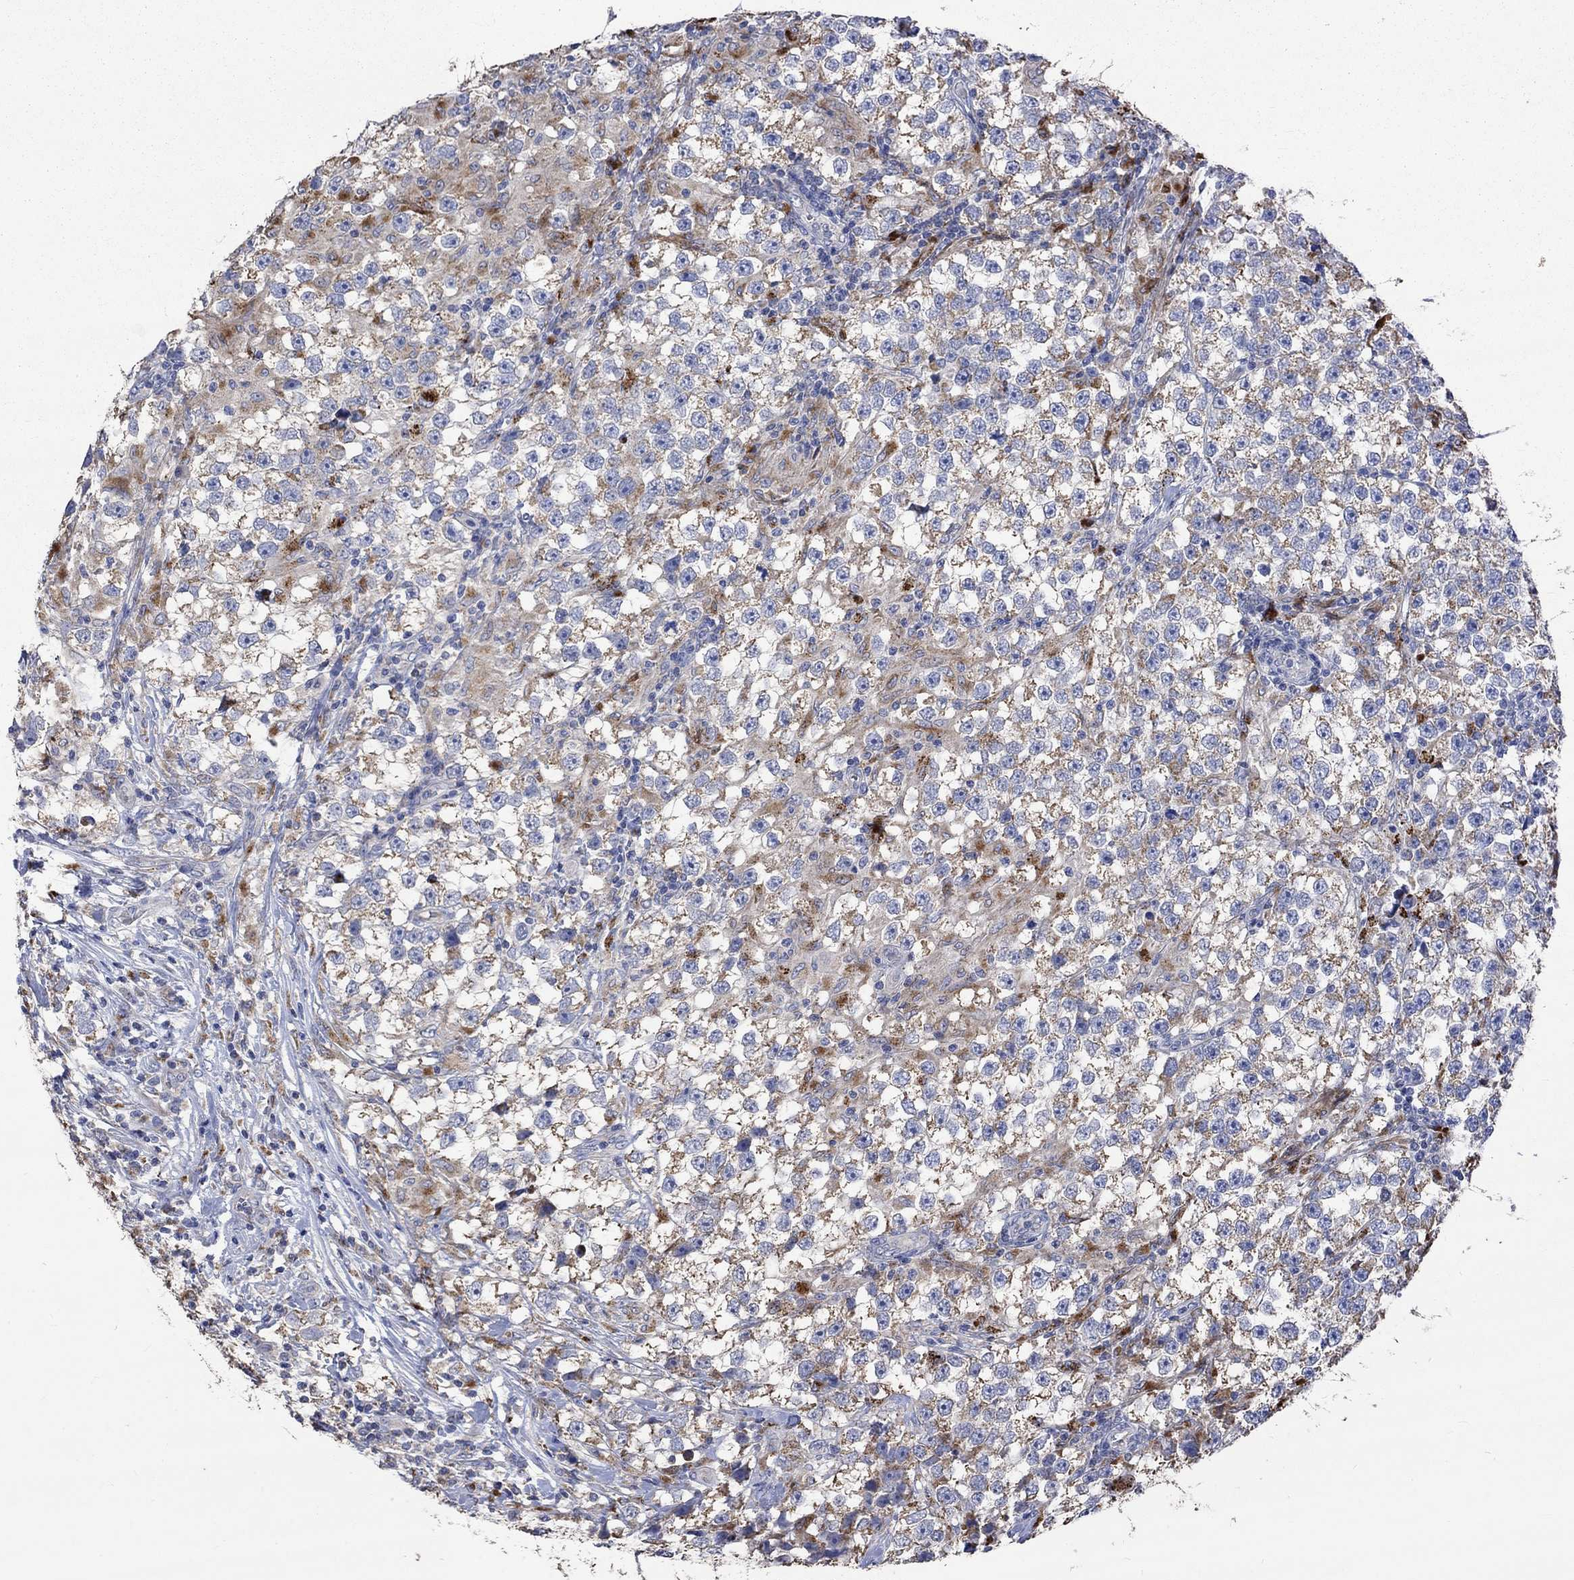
{"staining": {"intensity": "moderate", "quantity": "25%-75%", "location": "cytoplasmic/membranous"}, "tissue": "testis cancer", "cell_type": "Tumor cells", "image_type": "cancer", "snomed": [{"axis": "morphology", "description": "Seminoma, NOS"}, {"axis": "topography", "description": "Testis"}], "caption": "Tumor cells display moderate cytoplasmic/membranous positivity in approximately 25%-75% of cells in testis seminoma. The protein of interest is stained brown, and the nuclei are stained in blue (DAB (3,3'-diaminobenzidine) IHC with brightfield microscopy, high magnification).", "gene": "UGT8", "patient": {"sex": "male", "age": 46}}